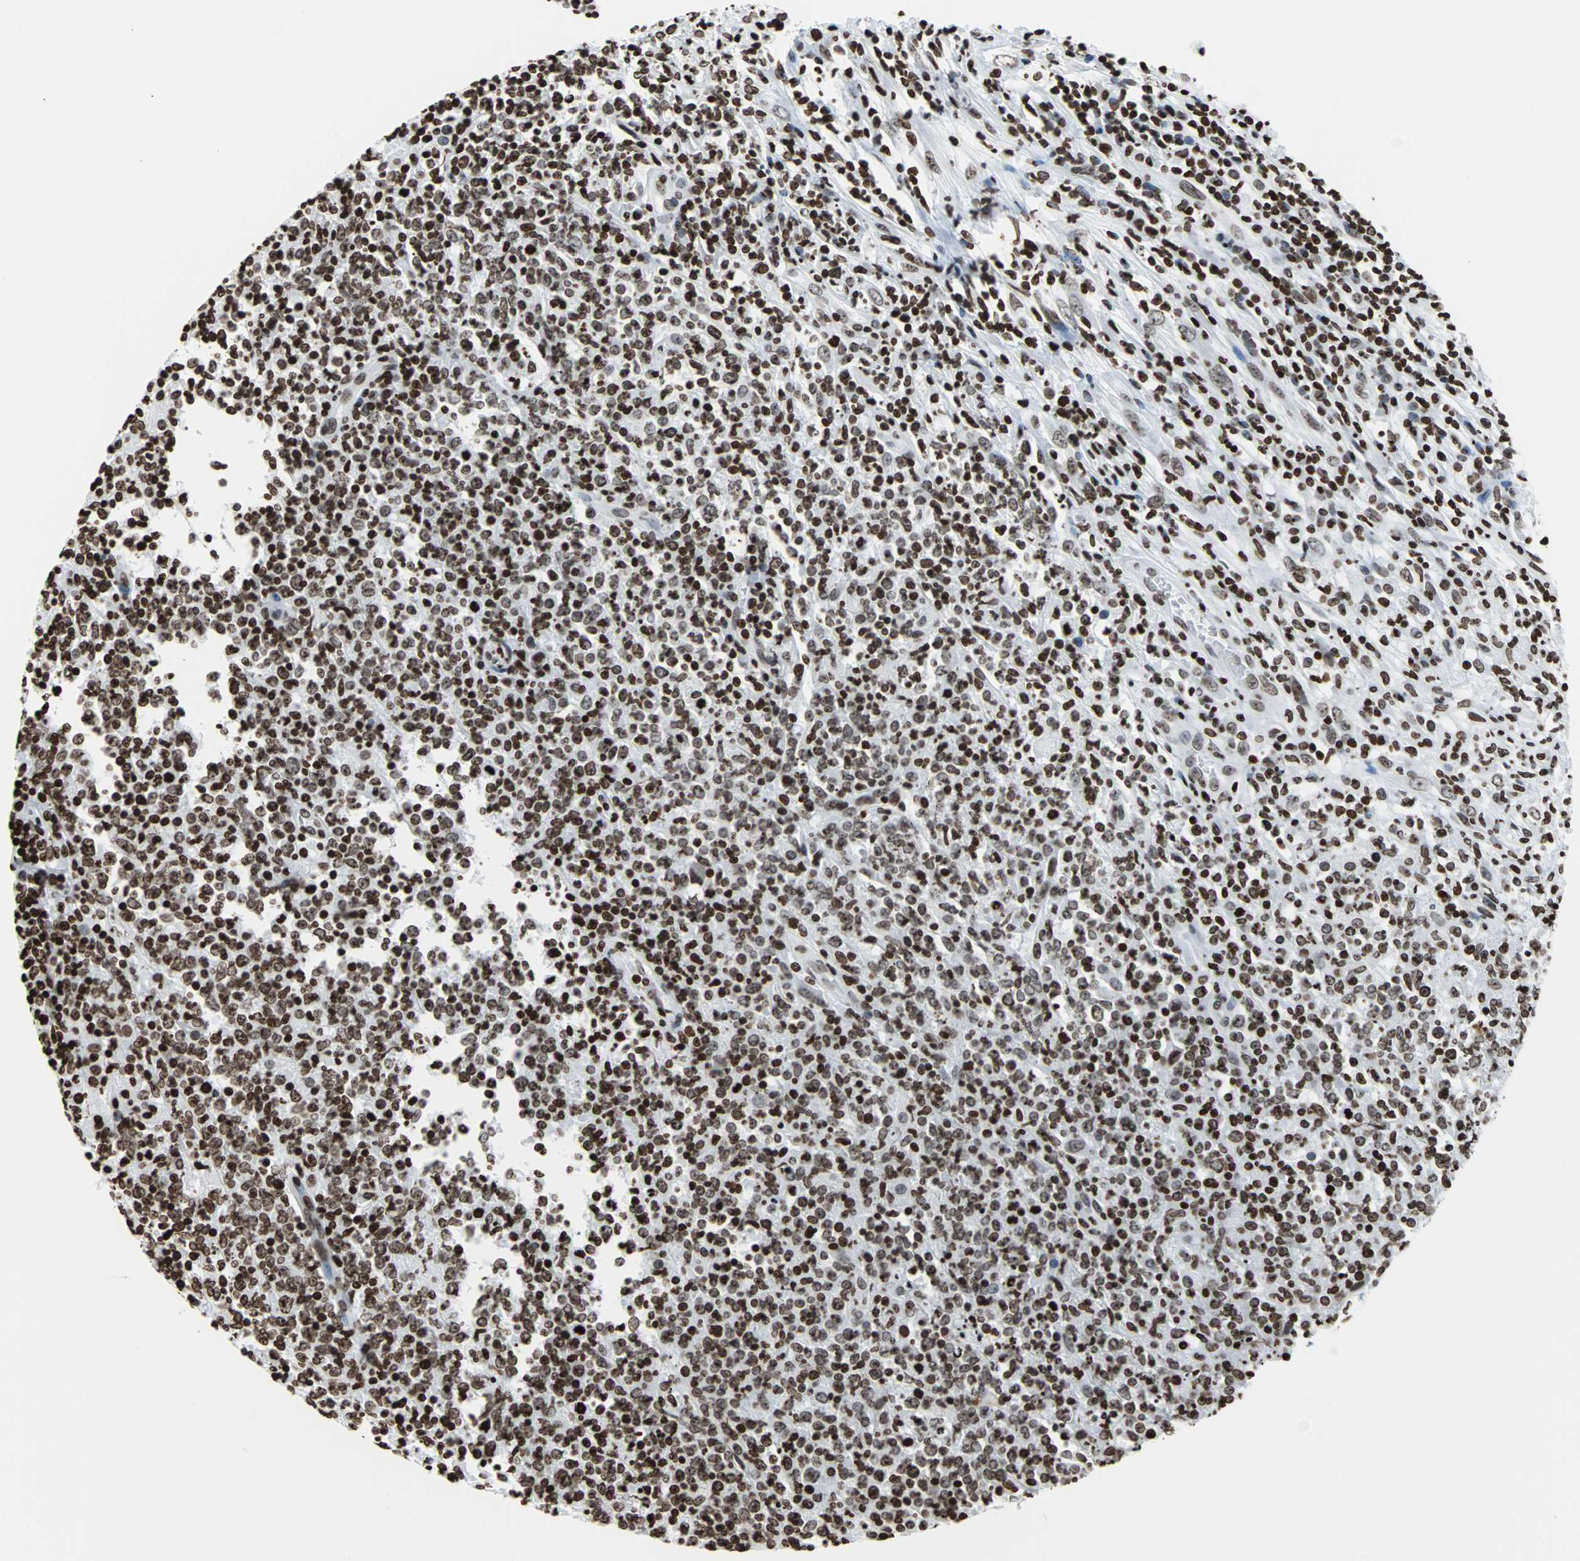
{"staining": {"intensity": "moderate", "quantity": ">75%", "location": "nuclear"}, "tissue": "lymphoma", "cell_type": "Tumor cells", "image_type": "cancer", "snomed": [{"axis": "morphology", "description": "Malignant lymphoma, non-Hodgkin's type, High grade"}, {"axis": "topography", "description": "Lymph node"}], "caption": "Immunohistochemistry (IHC) (DAB) staining of high-grade malignant lymphoma, non-Hodgkin's type demonstrates moderate nuclear protein staining in approximately >75% of tumor cells.", "gene": "H2BC18", "patient": {"sex": "female", "age": 84}}